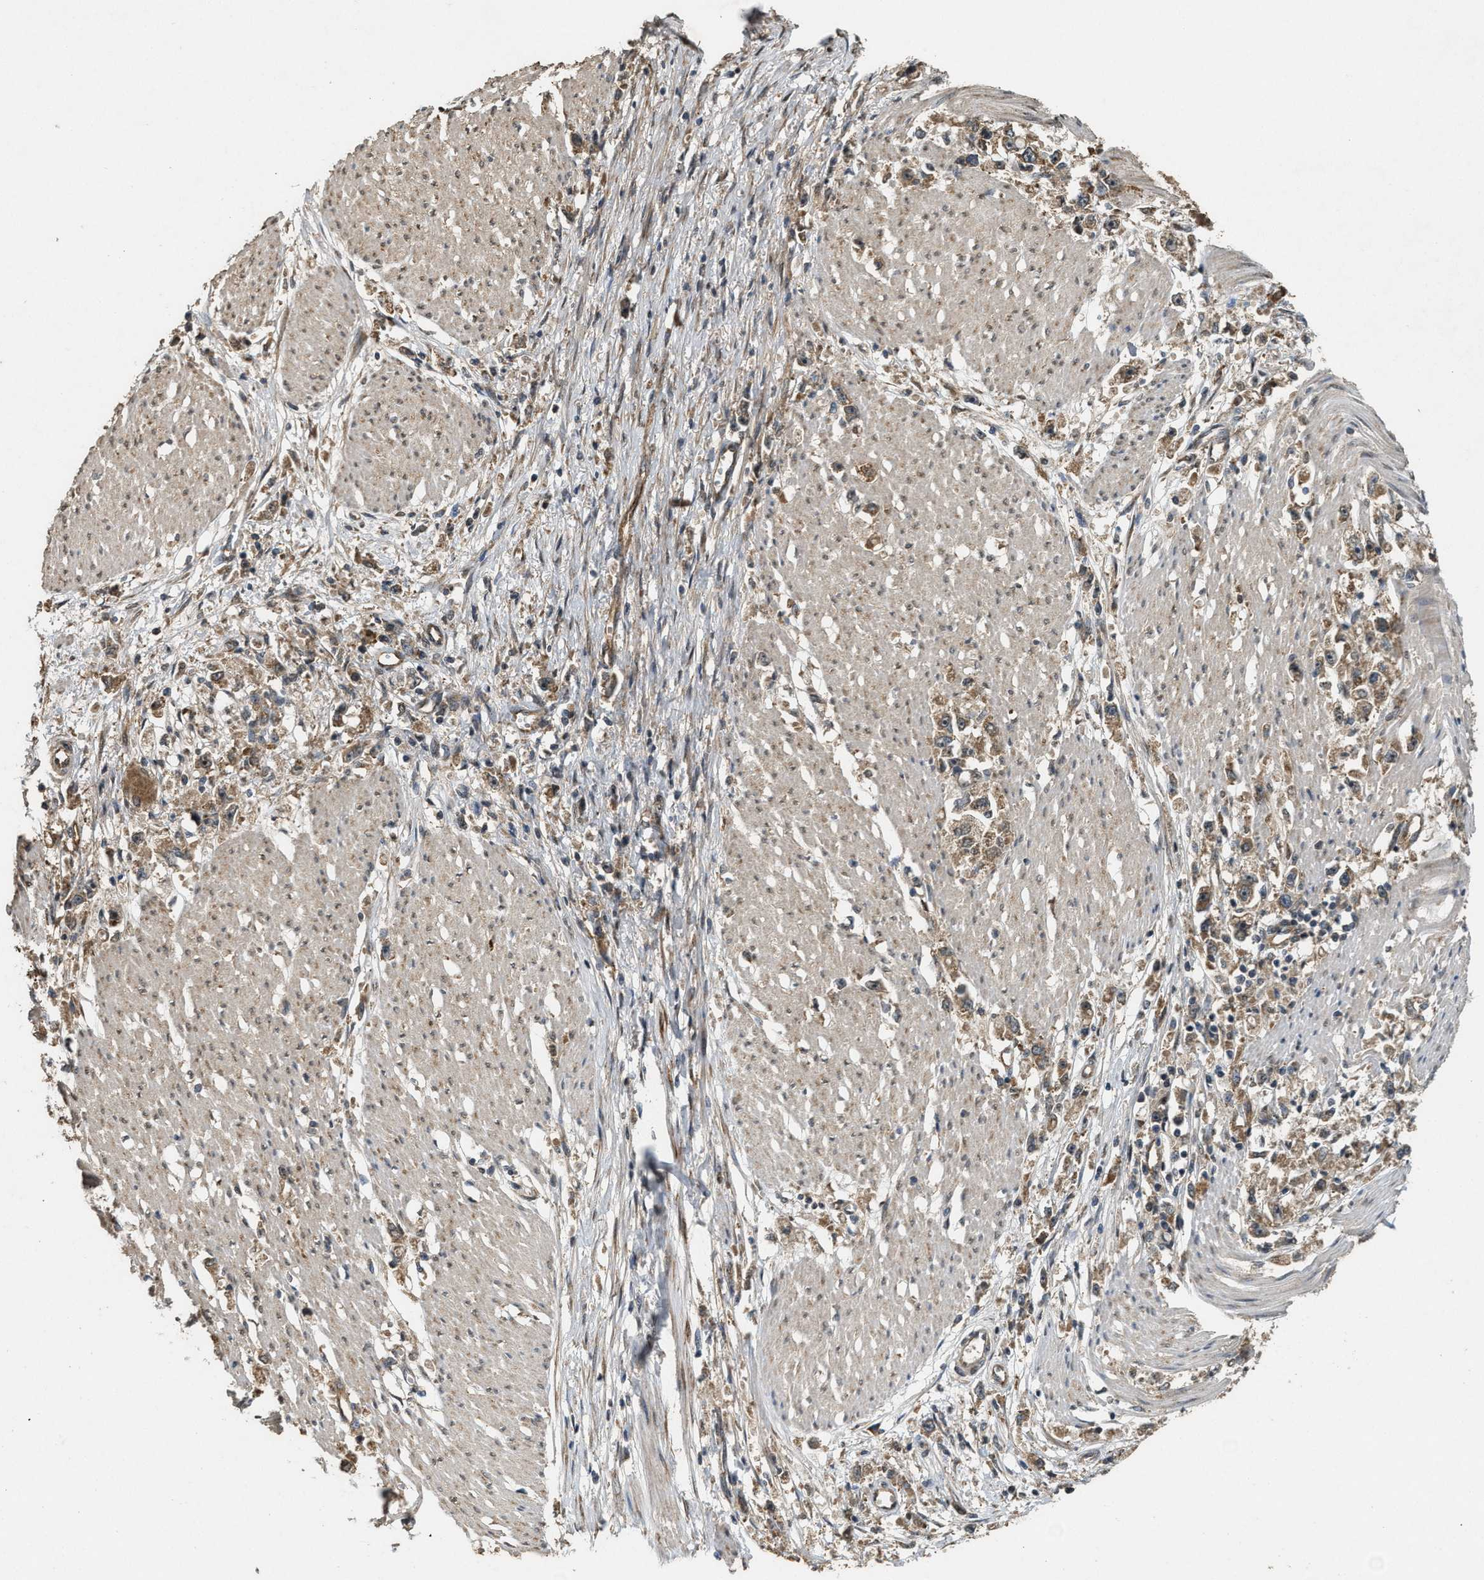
{"staining": {"intensity": "moderate", "quantity": ">75%", "location": "cytoplasmic/membranous"}, "tissue": "stomach cancer", "cell_type": "Tumor cells", "image_type": "cancer", "snomed": [{"axis": "morphology", "description": "Adenocarcinoma, NOS"}, {"axis": "topography", "description": "Stomach"}], "caption": "There is medium levels of moderate cytoplasmic/membranous staining in tumor cells of stomach cancer, as demonstrated by immunohistochemical staining (brown color).", "gene": "ARHGEF5", "patient": {"sex": "female", "age": 59}}